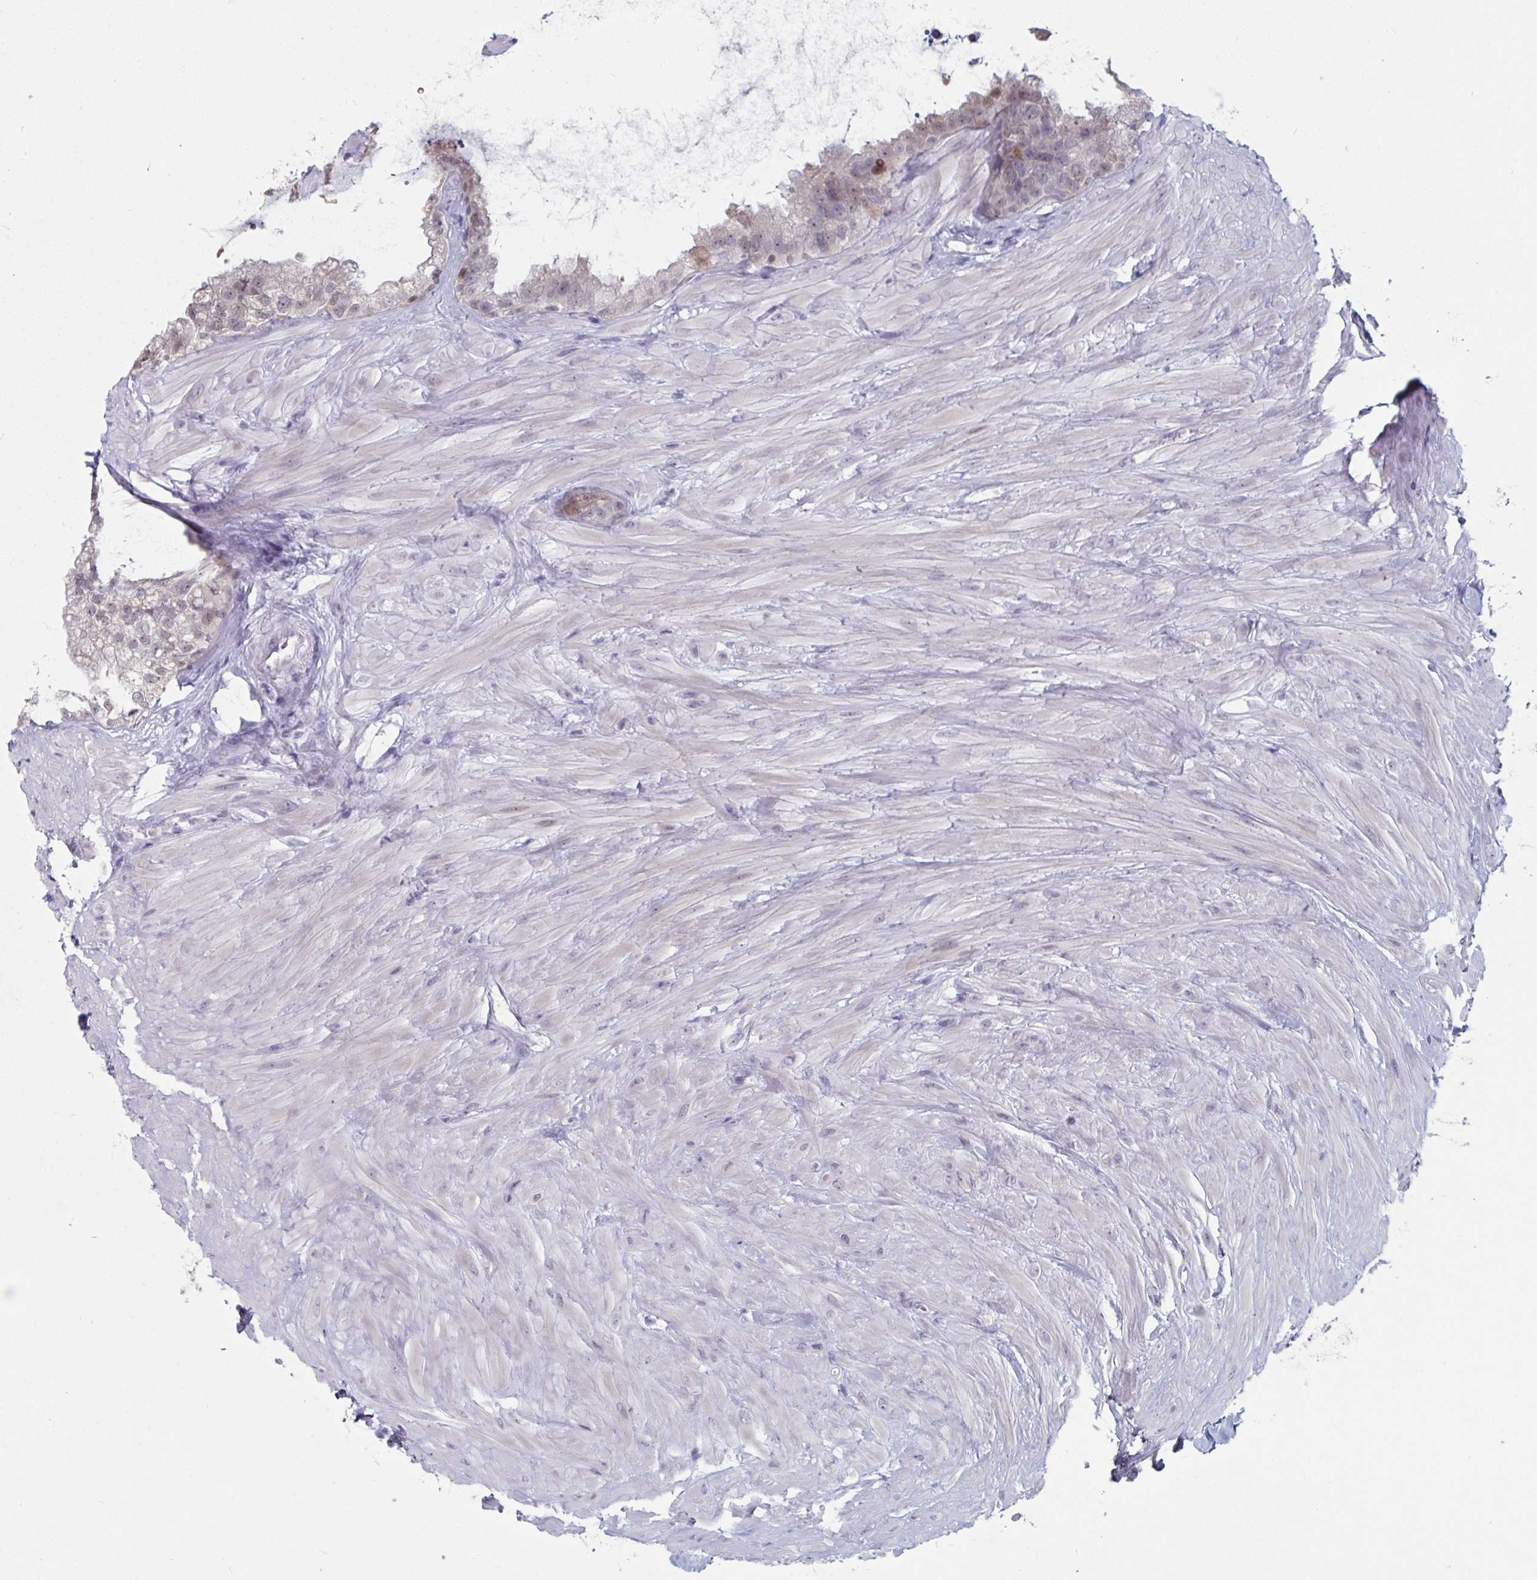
{"staining": {"intensity": "weak", "quantity": "<25%", "location": "cytoplasmic/membranous"}, "tissue": "seminal vesicle", "cell_type": "Glandular cells", "image_type": "normal", "snomed": [{"axis": "morphology", "description": "Normal tissue, NOS"}, {"axis": "topography", "description": "Seminal veicle"}, {"axis": "topography", "description": "Peripheral nerve tissue"}], "caption": "This is an immunohistochemistry (IHC) image of normal seminal vesicle. There is no staining in glandular cells.", "gene": "FOXA1", "patient": {"sex": "male", "age": 76}}